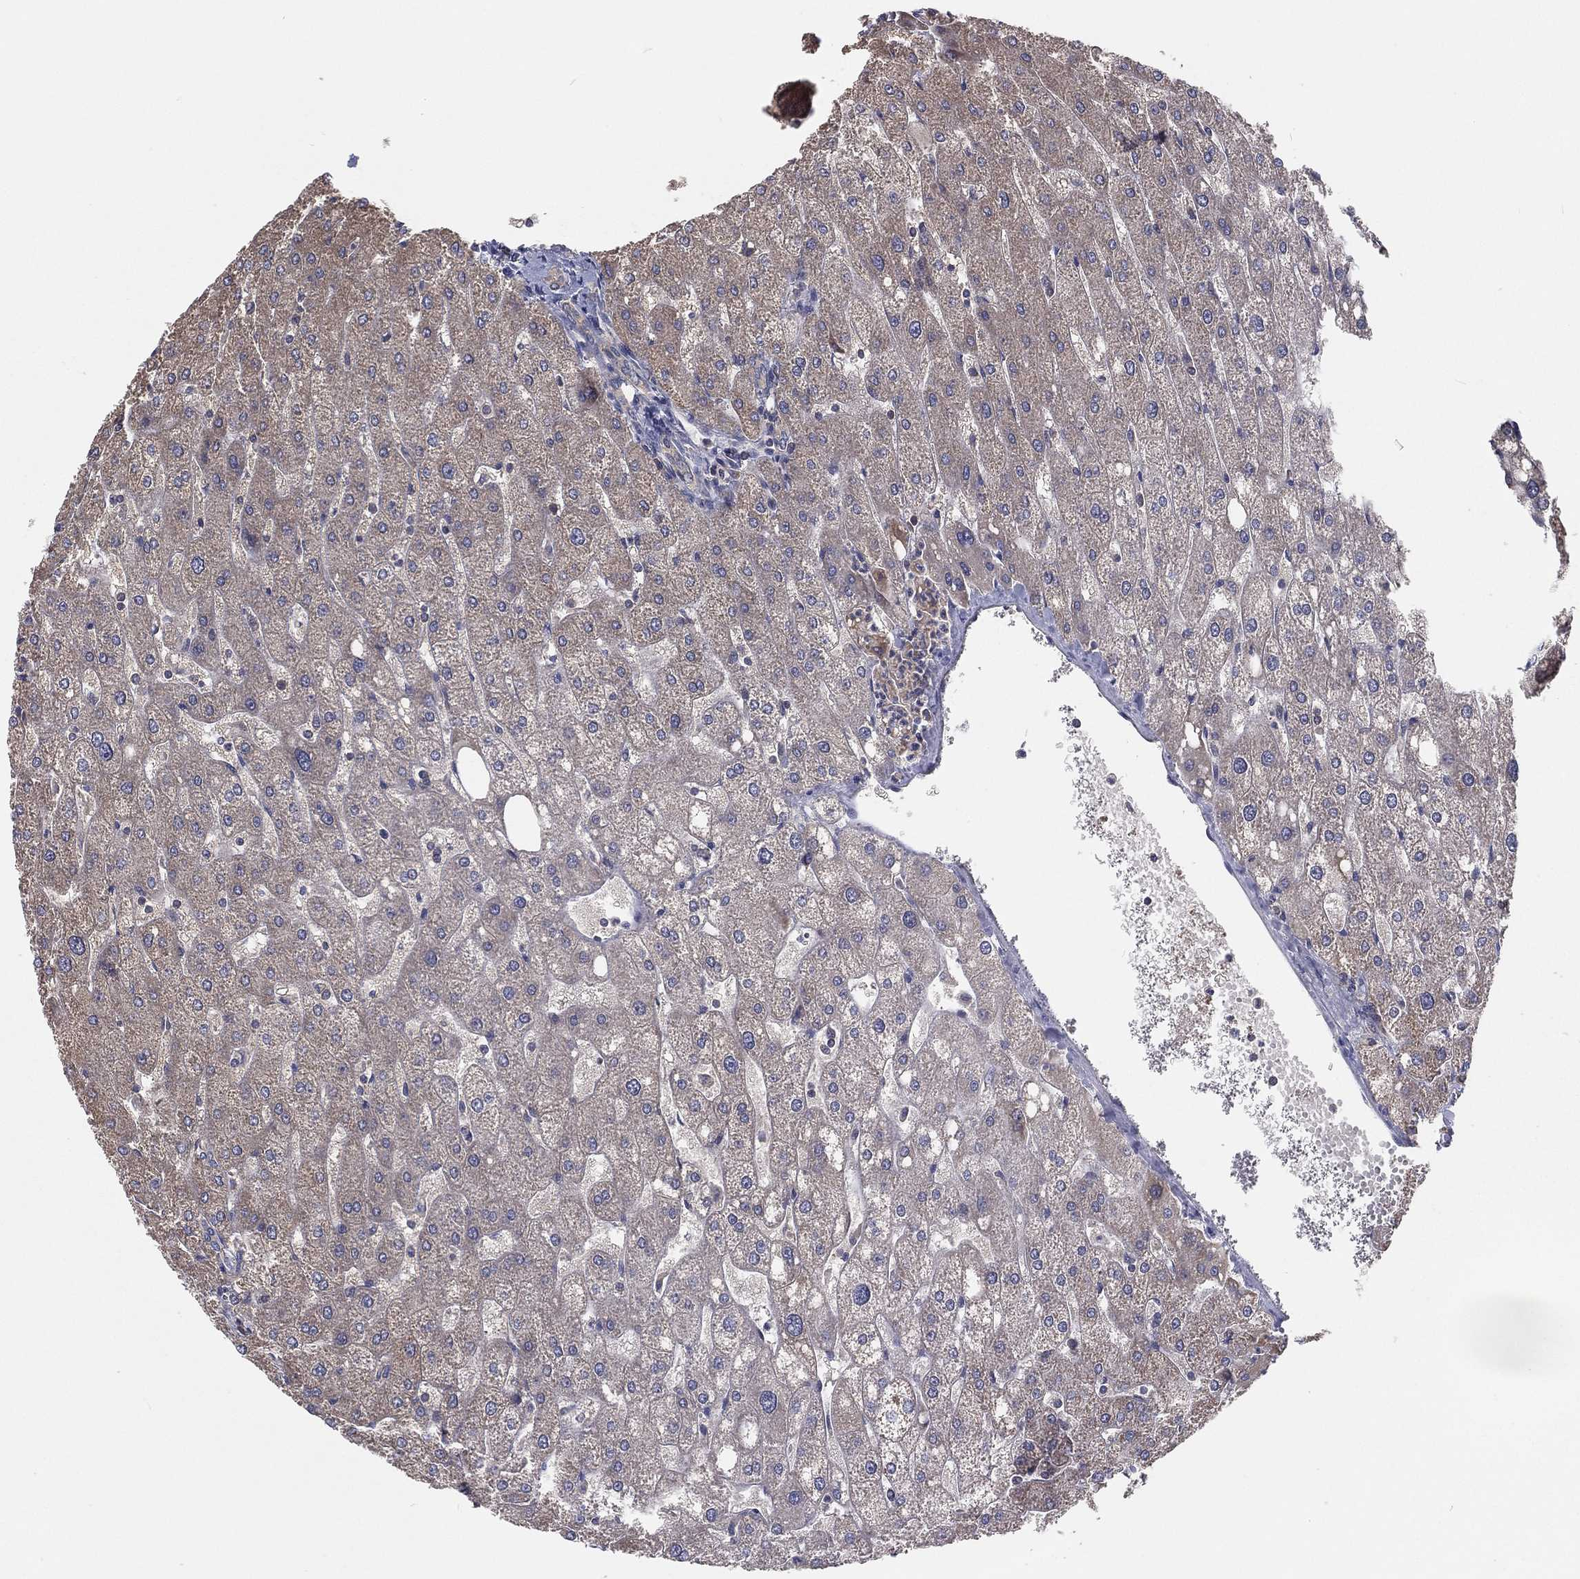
{"staining": {"intensity": "negative", "quantity": "none", "location": "none"}, "tissue": "liver", "cell_type": "Cholangiocytes", "image_type": "normal", "snomed": [{"axis": "morphology", "description": "Normal tissue, NOS"}, {"axis": "topography", "description": "Liver"}], "caption": "Cholangiocytes show no significant protein expression in normal liver.", "gene": "EIF2B5", "patient": {"sex": "male", "age": 67}}